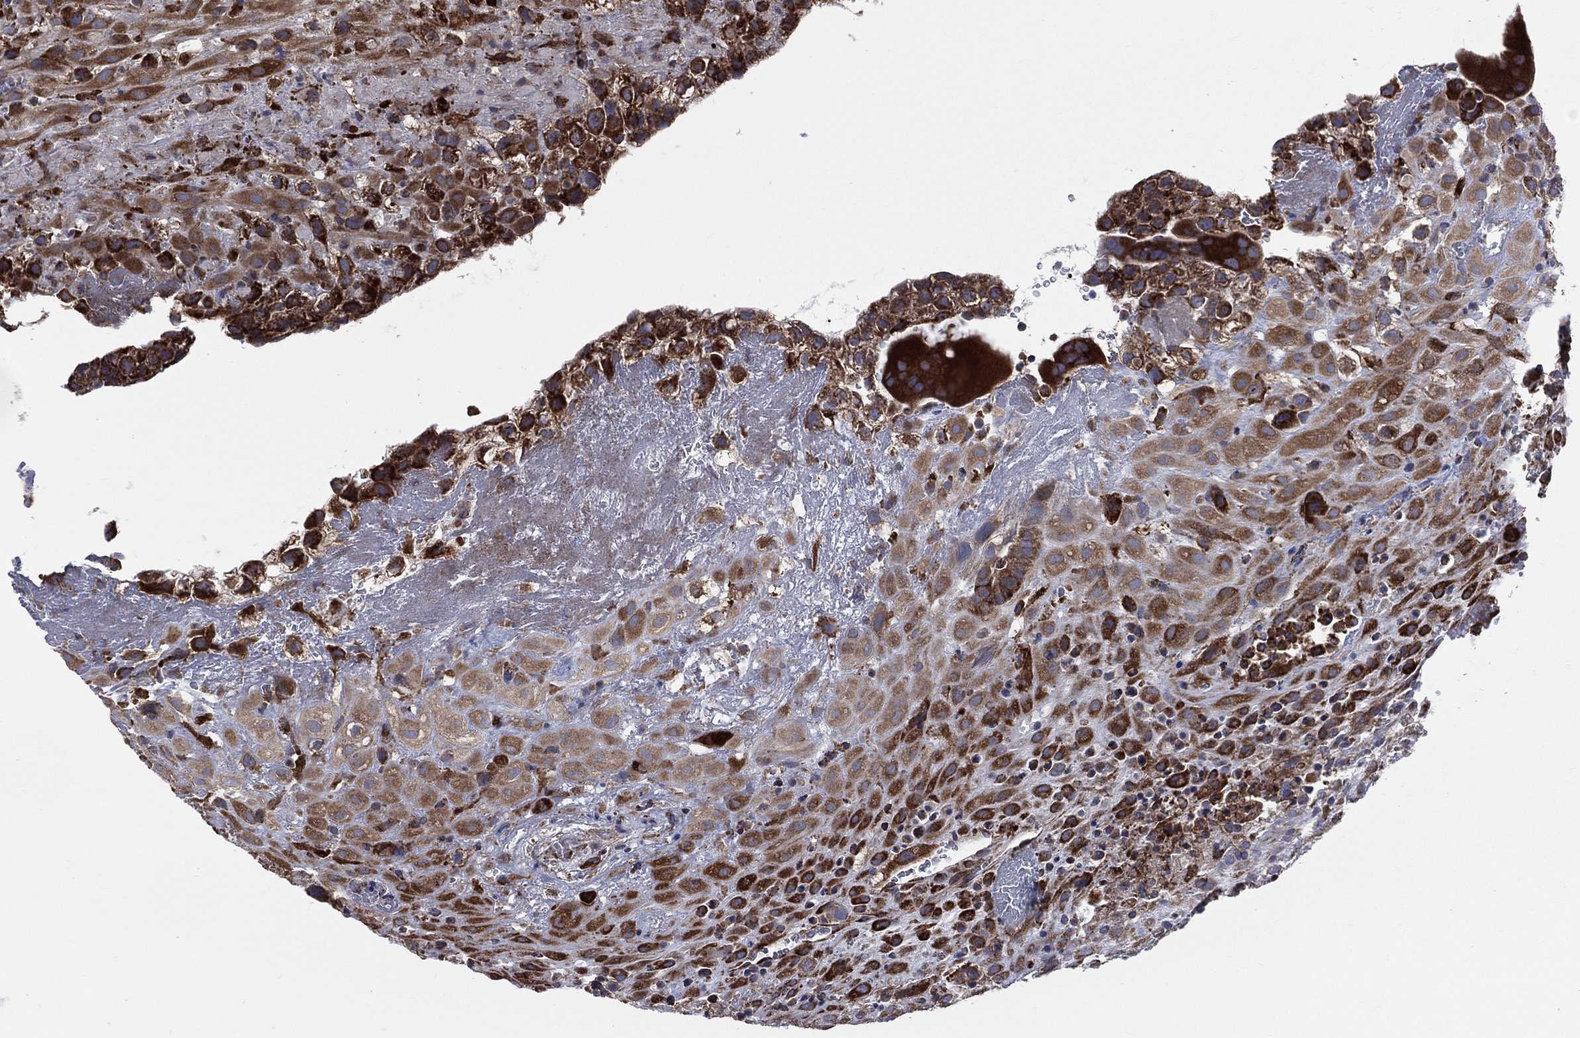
{"staining": {"intensity": "moderate", "quantity": ">75%", "location": "cytoplasmic/membranous"}, "tissue": "placenta", "cell_type": "Decidual cells", "image_type": "normal", "snomed": [{"axis": "morphology", "description": "Normal tissue, NOS"}, {"axis": "topography", "description": "Placenta"}], "caption": "Protein expression analysis of normal placenta exhibits moderate cytoplasmic/membranous positivity in approximately >75% of decidual cells. Using DAB (brown) and hematoxylin (blue) stains, captured at high magnification using brightfield microscopy.", "gene": "CCDC159", "patient": {"sex": "female", "age": 19}}